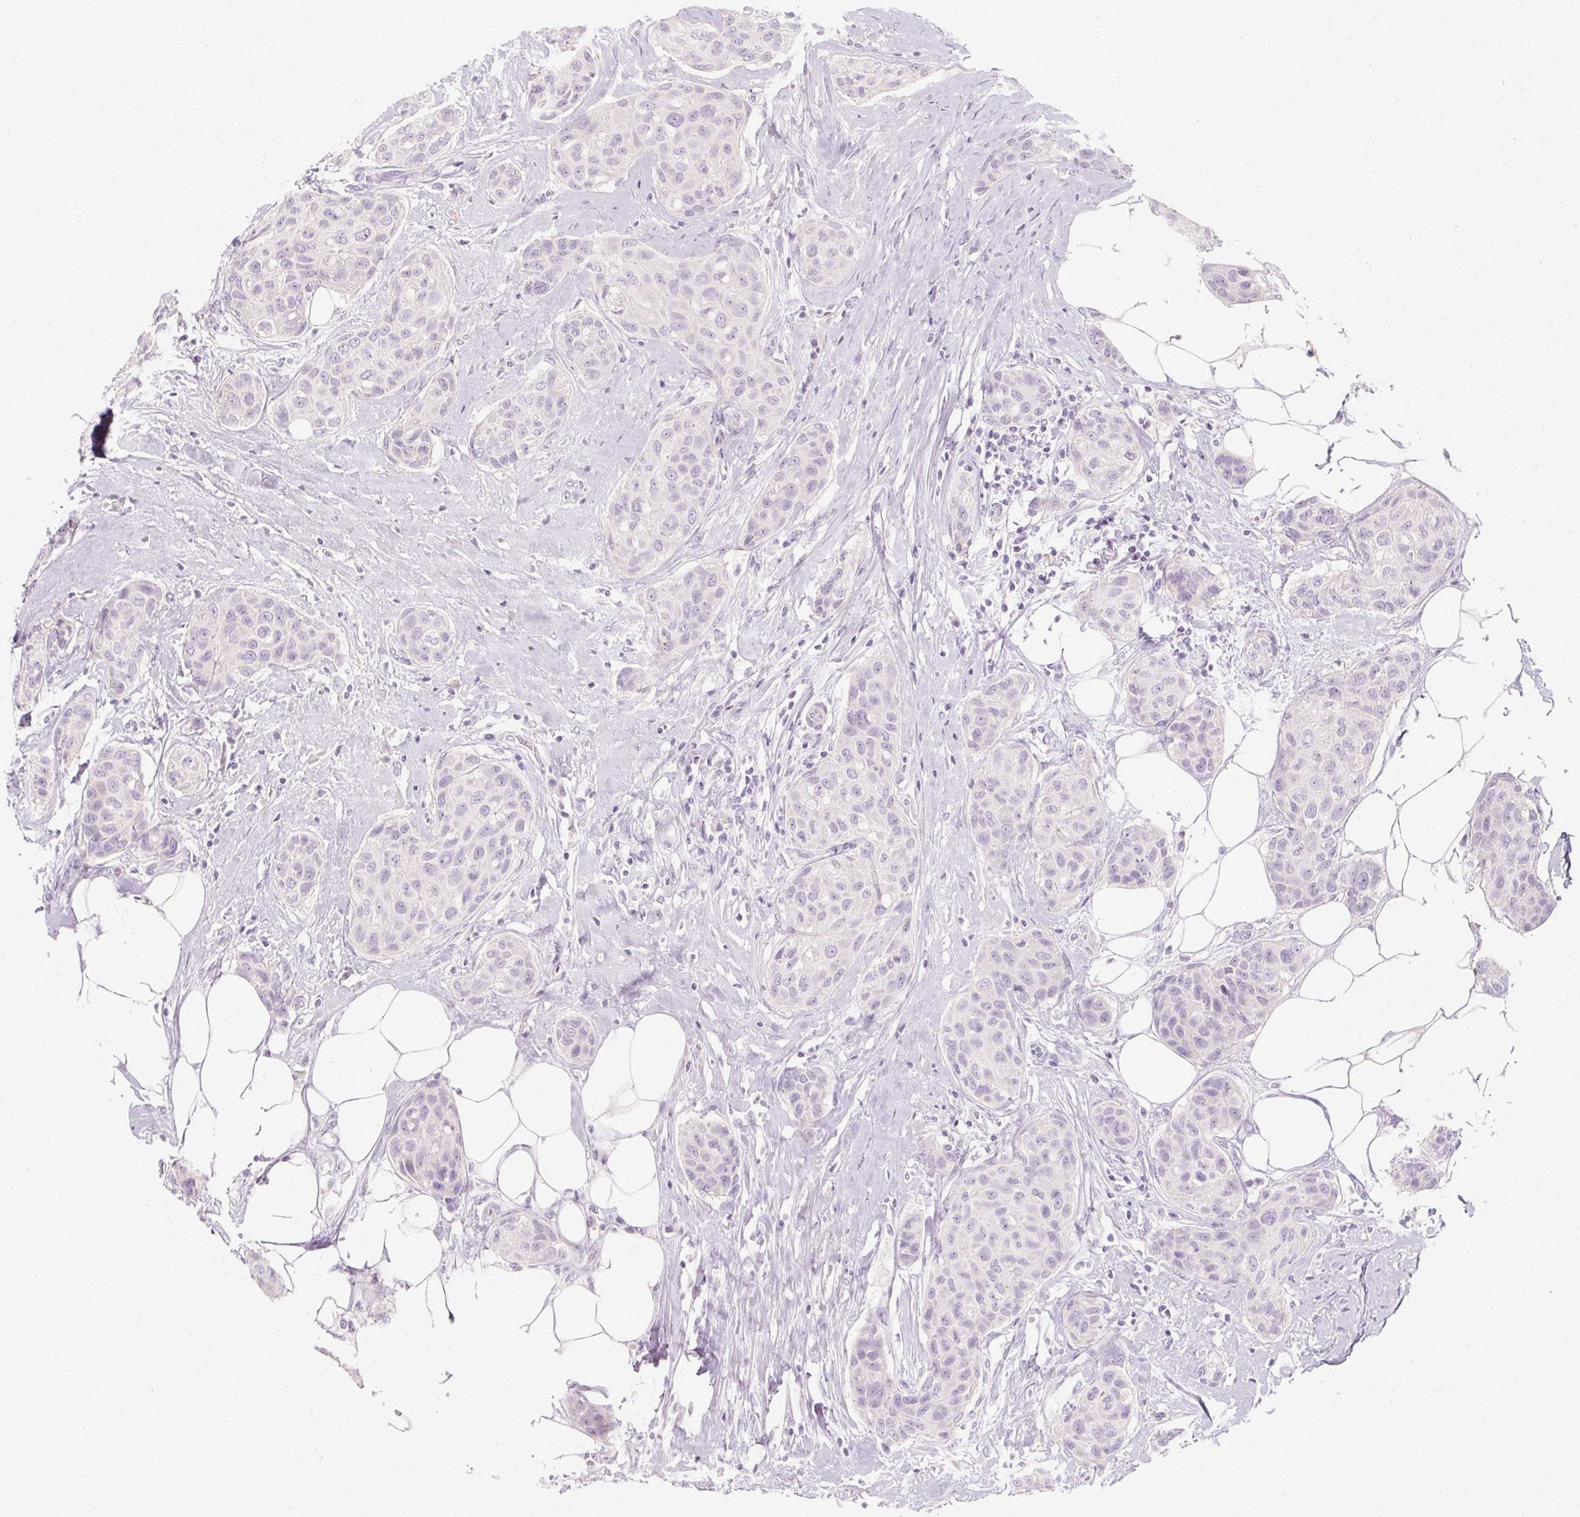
{"staining": {"intensity": "negative", "quantity": "none", "location": "none"}, "tissue": "breast cancer", "cell_type": "Tumor cells", "image_type": "cancer", "snomed": [{"axis": "morphology", "description": "Duct carcinoma"}, {"axis": "topography", "description": "Breast"}, {"axis": "topography", "description": "Lymph node"}], "caption": "An image of breast cancer (invasive ductal carcinoma) stained for a protein displays no brown staining in tumor cells. The staining is performed using DAB (3,3'-diaminobenzidine) brown chromogen with nuclei counter-stained in using hematoxylin.", "gene": "NFE2L3", "patient": {"sex": "female", "age": 80}}